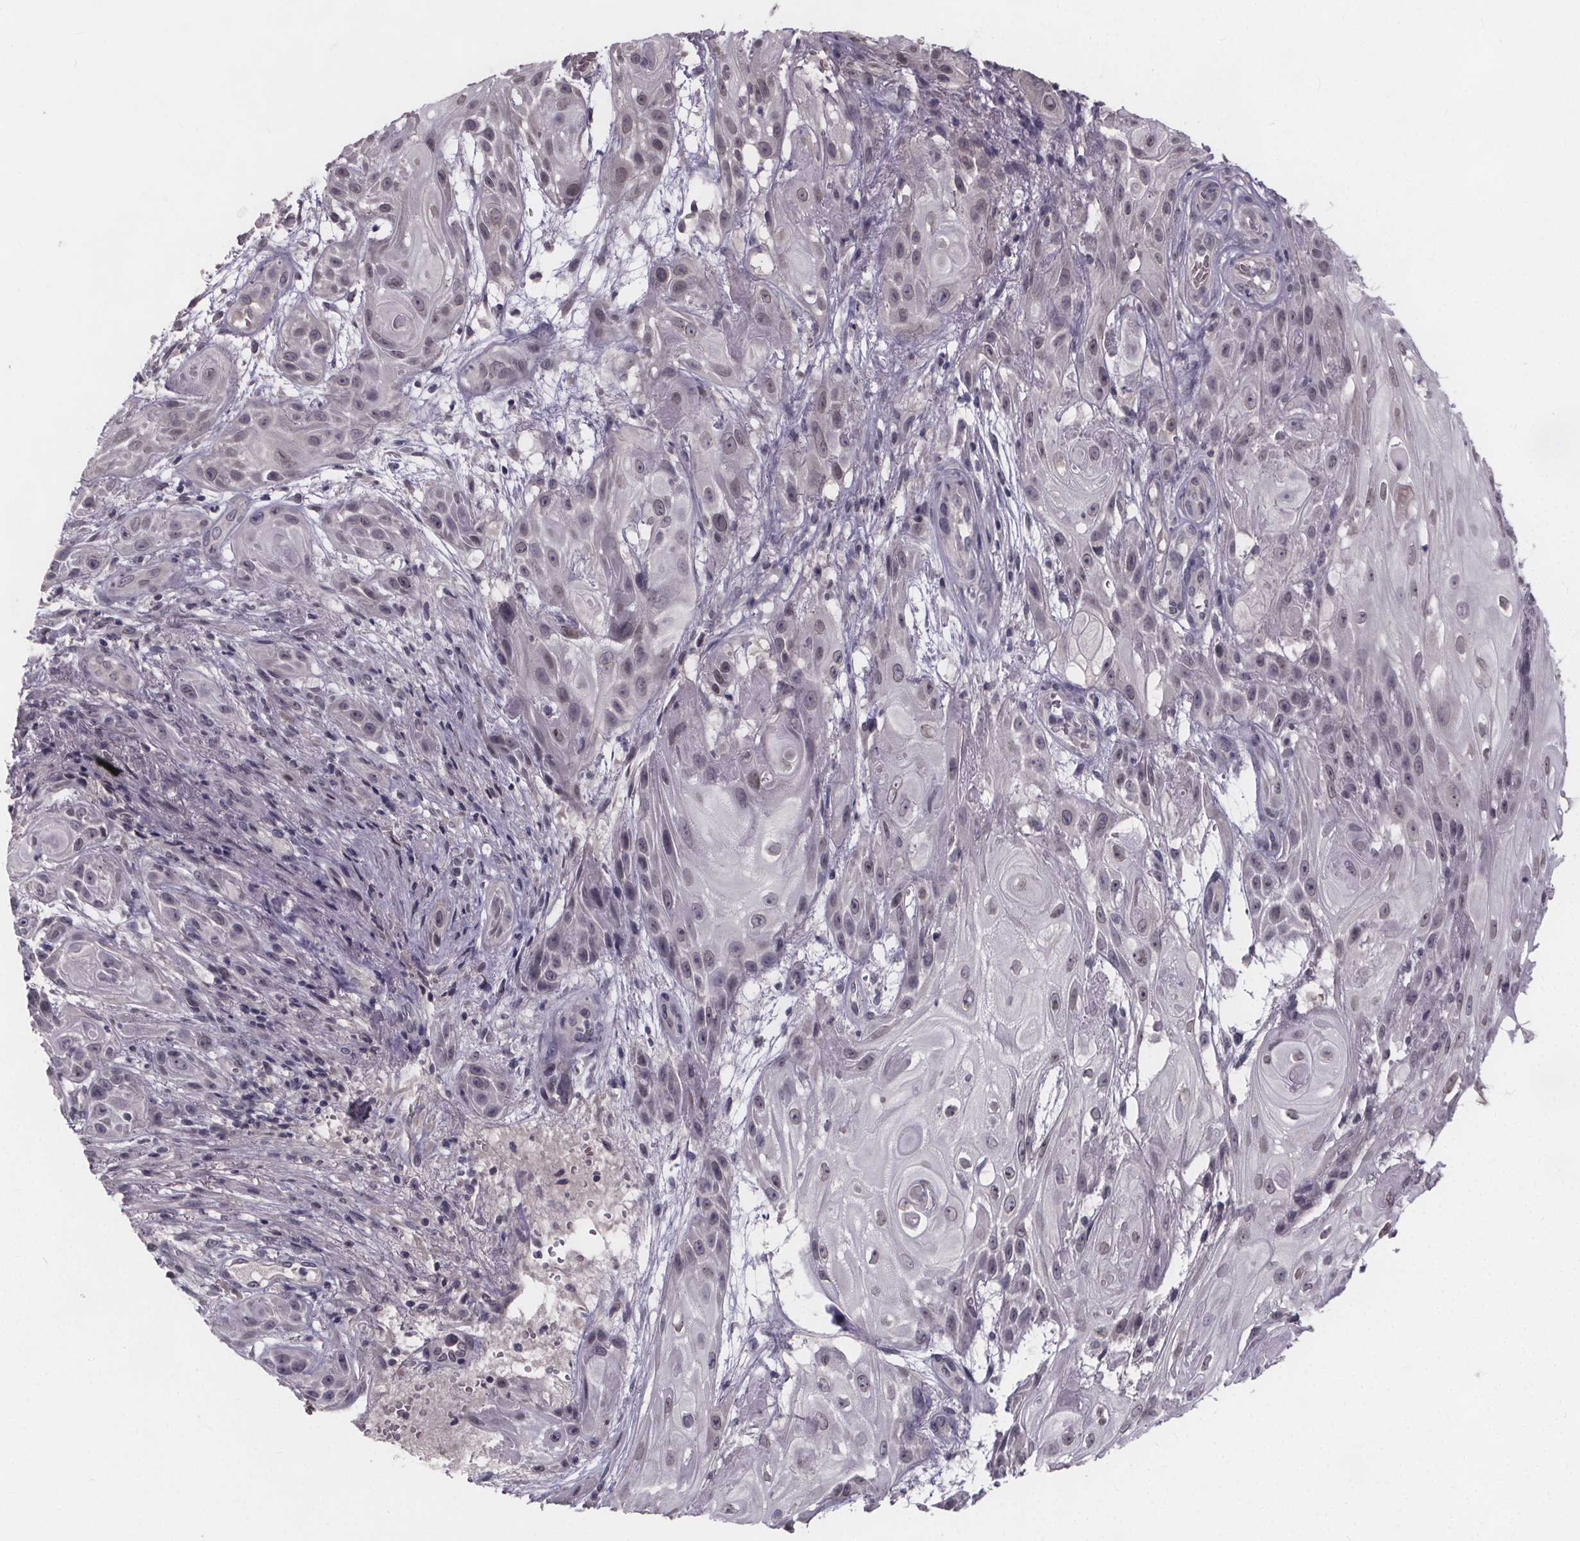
{"staining": {"intensity": "negative", "quantity": "none", "location": "none"}, "tissue": "skin cancer", "cell_type": "Tumor cells", "image_type": "cancer", "snomed": [{"axis": "morphology", "description": "Squamous cell carcinoma, NOS"}, {"axis": "topography", "description": "Skin"}], "caption": "An IHC micrograph of skin cancer (squamous cell carcinoma) is shown. There is no staining in tumor cells of skin cancer (squamous cell carcinoma). Brightfield microscopy of immunohistochemistry (IHC) stained with DAB (3,3'-diaminobenzidine) (brown) and hematoxylin (blue), captured at high magnification.", "gene": "FAM181B", "patient": {"sex": "male", "age": 62}}